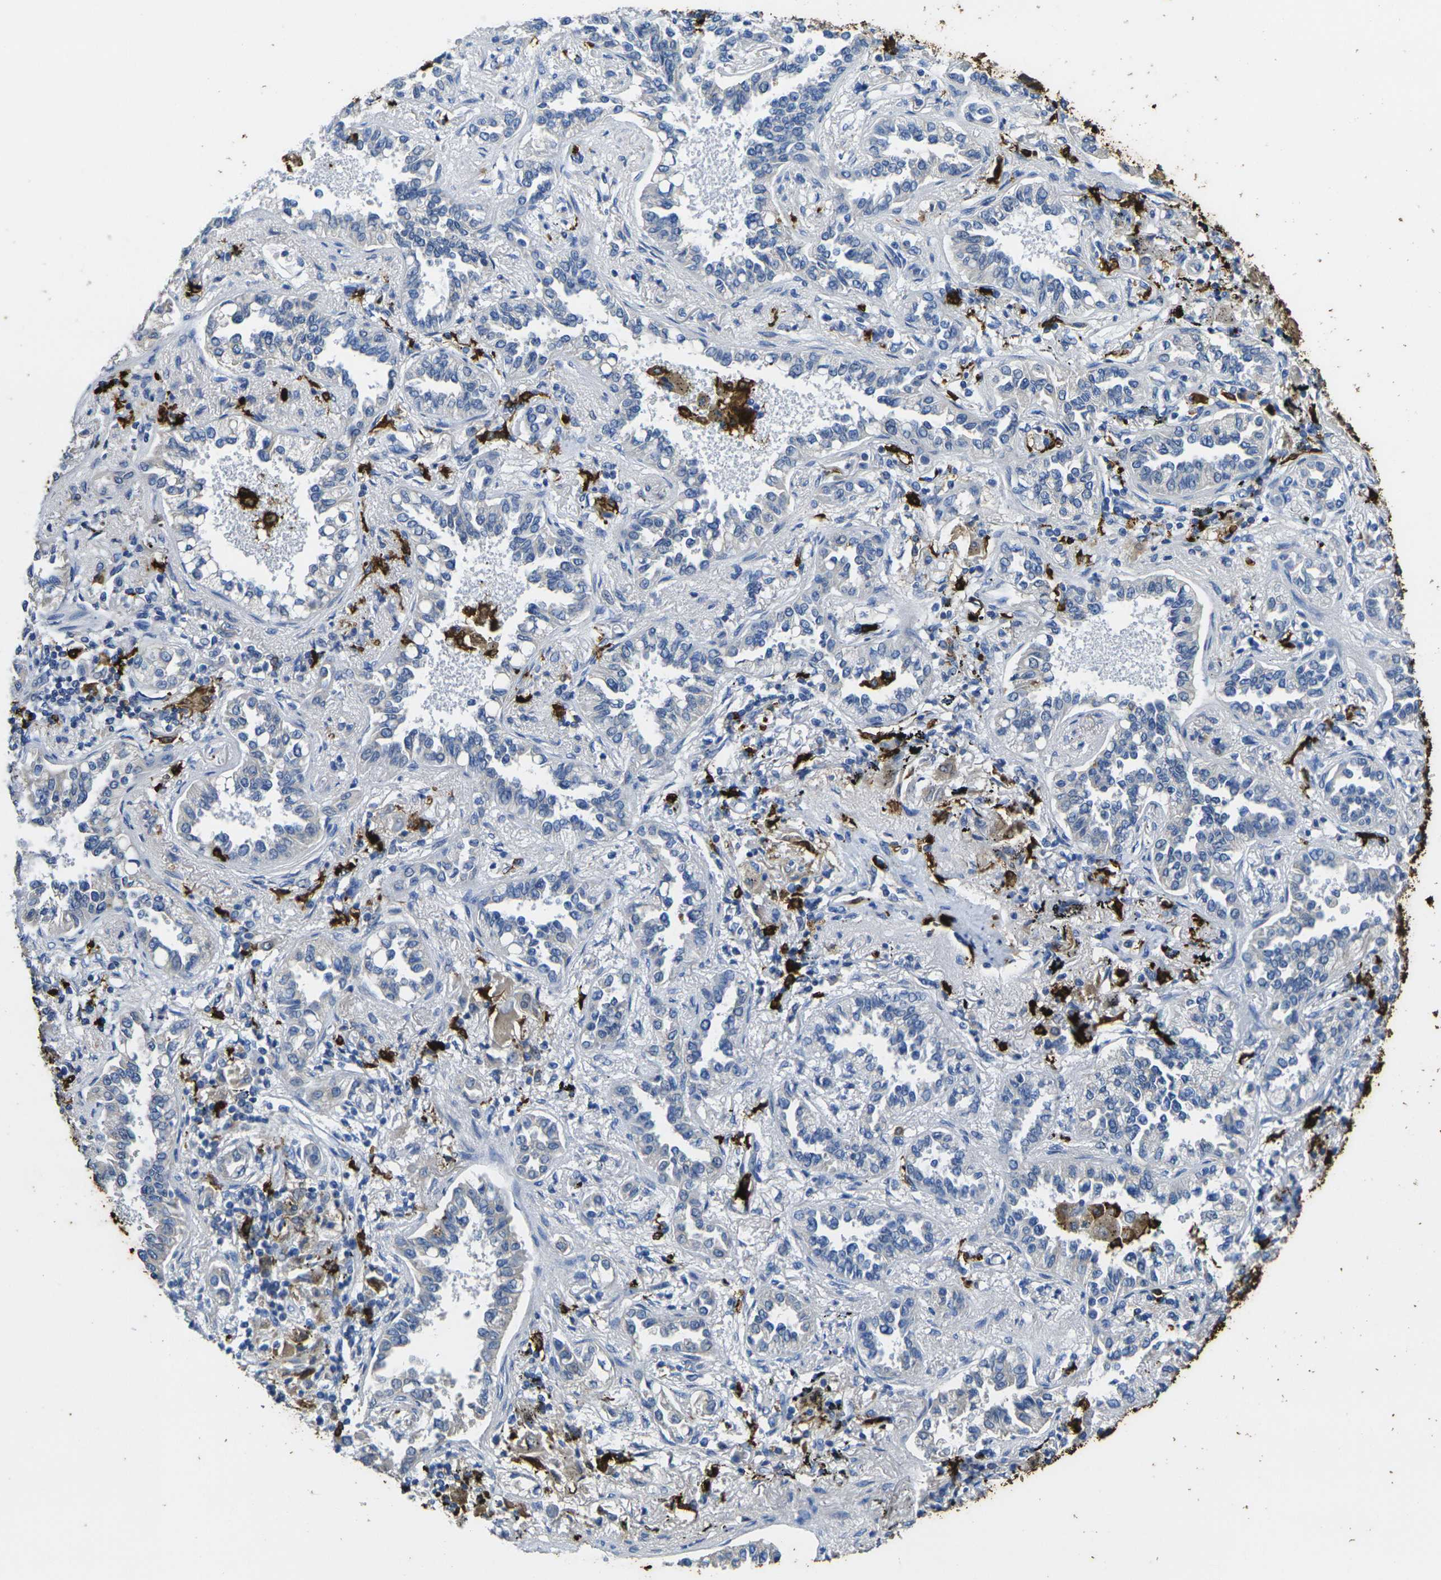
{"staining": {"intensity": "negative", "quantity": "none", "location": "none"}, "tissue": "lung cancer", "cell_type": "Tumor cells", "image_type": "cancer", "snomed": [{"axis": "morphology", "description": "Normal tissue, NOS"}, {"axis": "morphology", "description": "Adenocarcinoma, NOS"}, {"axis": "topography", "description": "Lung"}], "caption": "The image exhibits no staining of tumor cells in adenocarcinoma (lung).", "gene": "S100A9", "patient": {"sex": "male", "age": 59}}